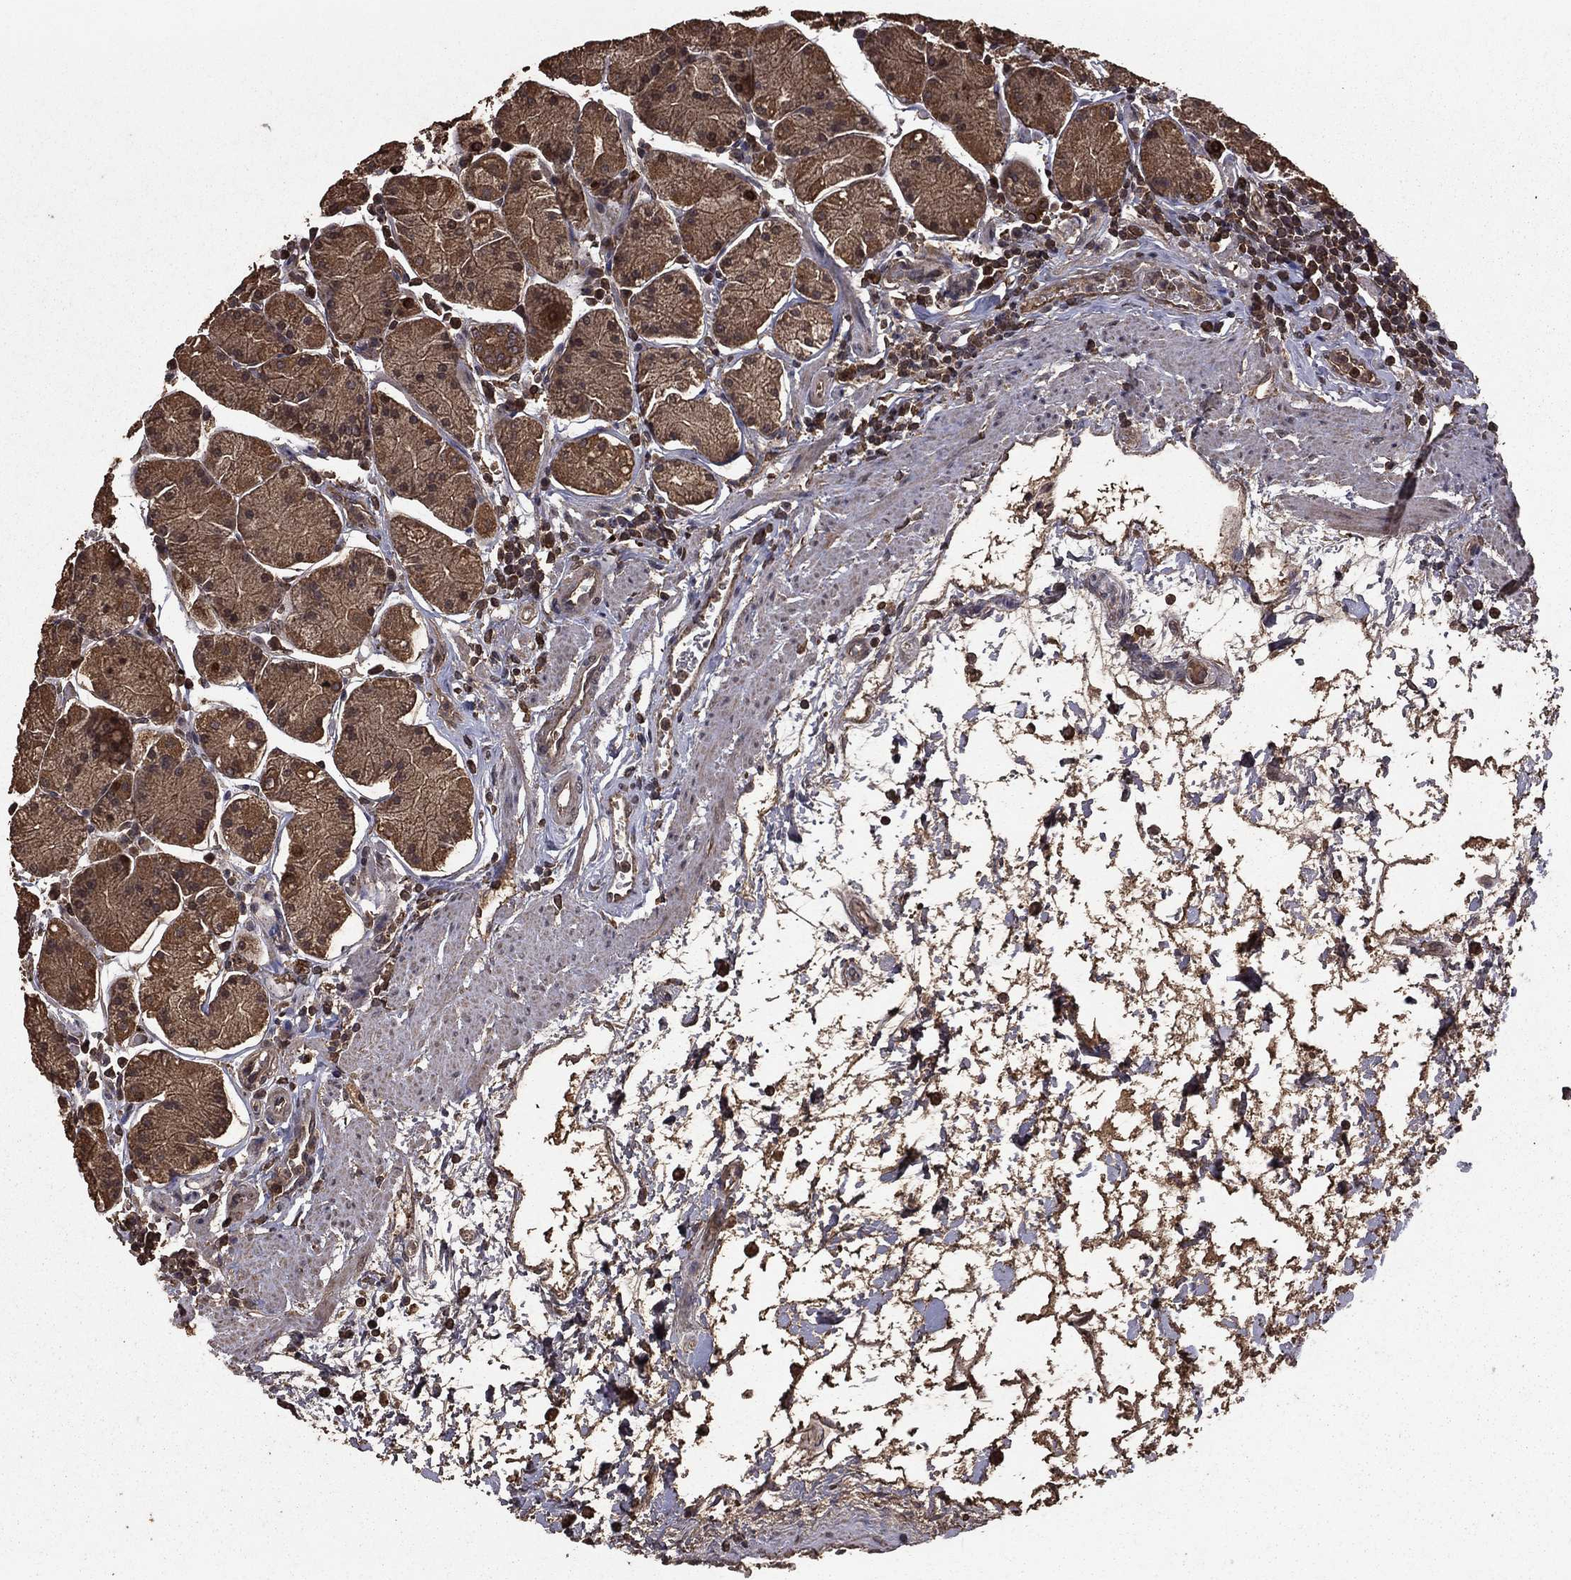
{"staining": {"intensity": "moderate", "quantity": ">75%", "location": "cytoplasmic/membranous"}, "tissue": "stomach", "cell_type": "Glandular cells", "image_type": "normal", "snomed": [{"axis": "morphology", "description": "Normal tissue, NOS"}, {"axis": "topography", "description": "Stomach"}], "caption": "The histopathology image reveals a brown stain indicating the presence of a protein in the cytoplasmic/membranous of glandular cells in stomach.", "gene": "BIRC6", "patient": {"sex": "male", "age": 54}}